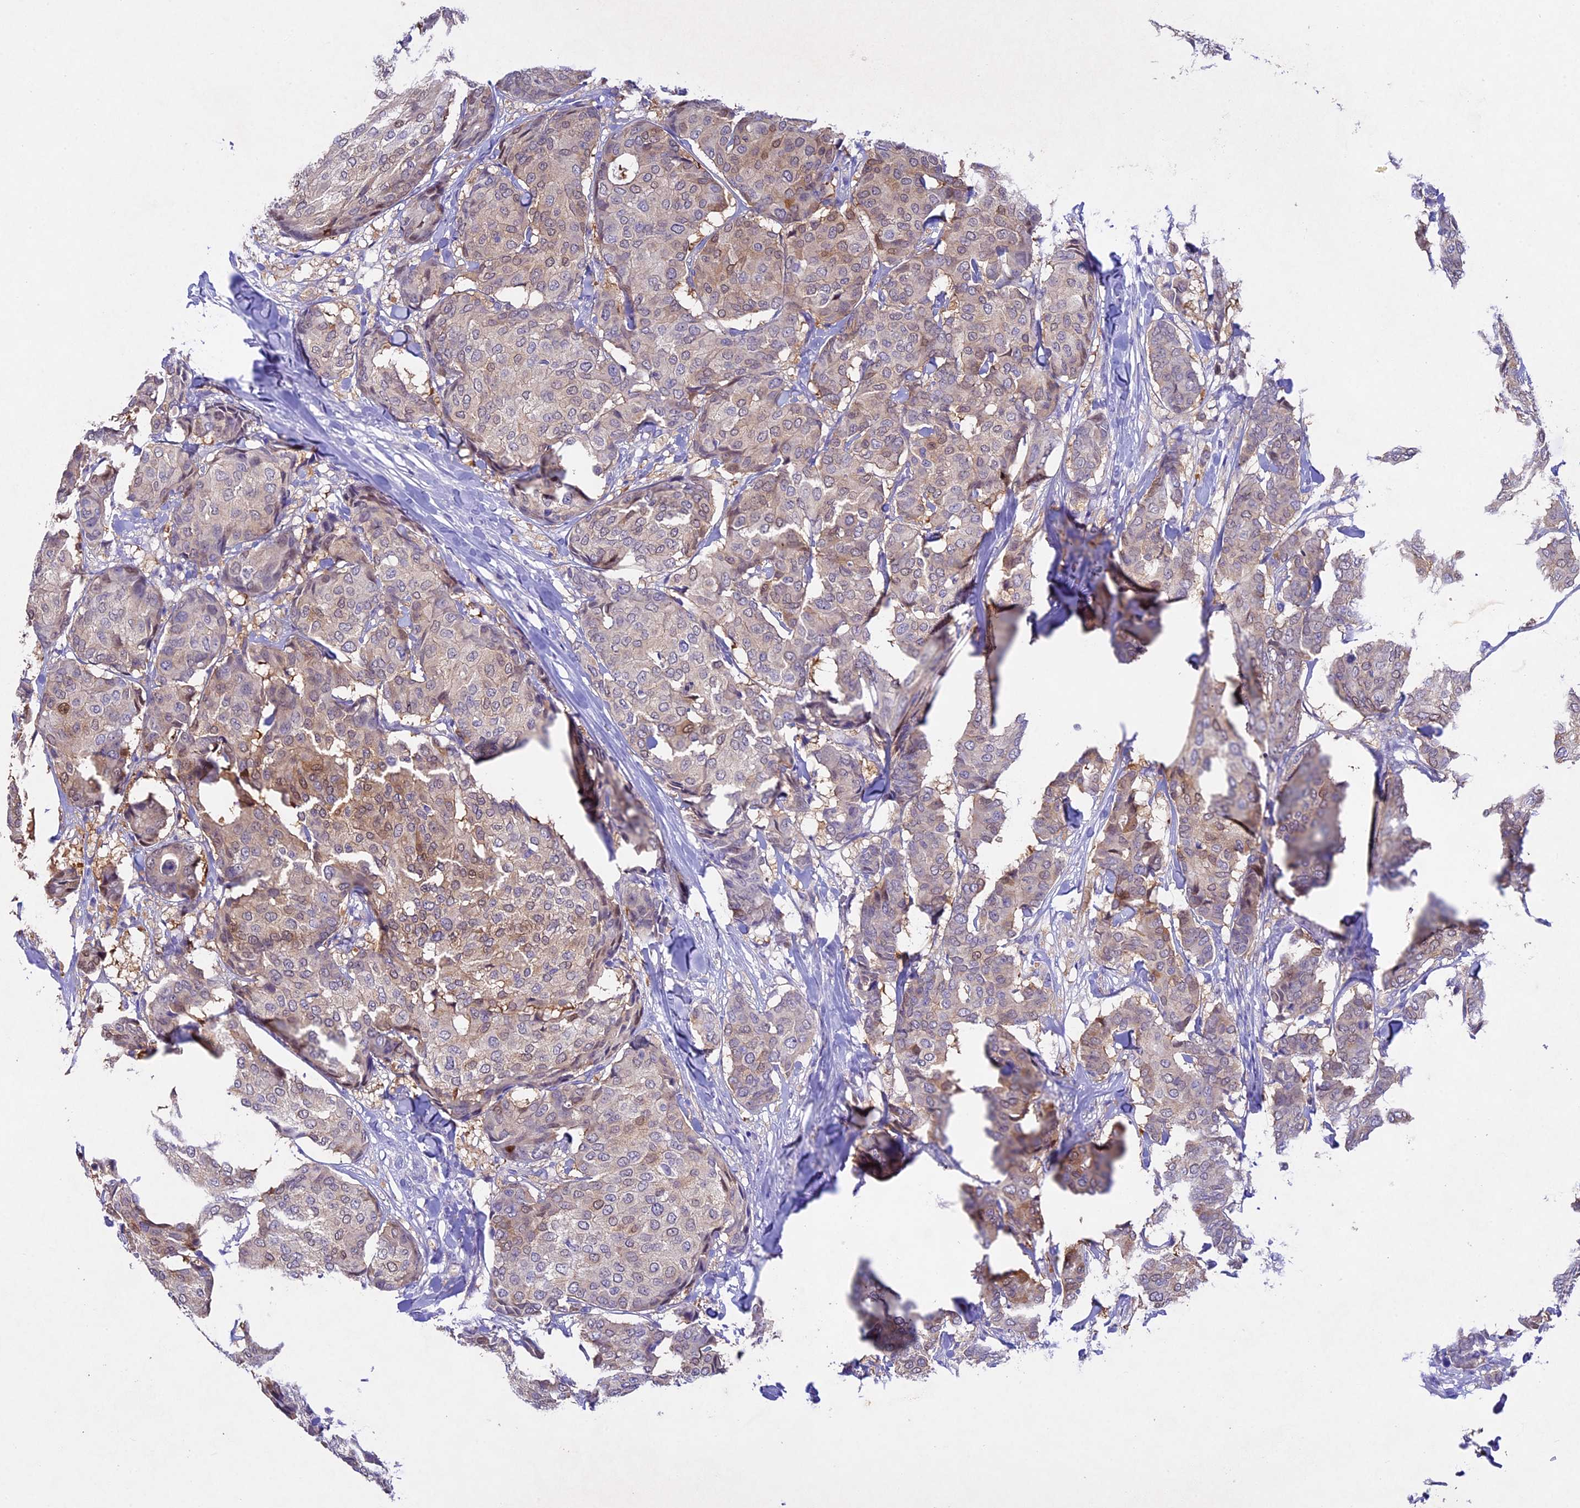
{"staining": {"intensity": "moderate", "quantity": "25%-75%", "location": "cytoplasmic/membranous"}, "tissue": "breast cancer", "cell_type": "Tumor cells", "image_type": "cancer", "snomed": [{"axis": "morphology", "description": "Duct carcinoma"}, {"axis": "topography", "description": "Breast"}], "caption": "Protein staining of breast infiltrating ductal carcinoma tissue reveals moderate cytoplasmic/membranous expression in approximately 25%-75% of tumor cells.", "gene": "TGDS", "patient": {"sex": "female", "age": 75}}